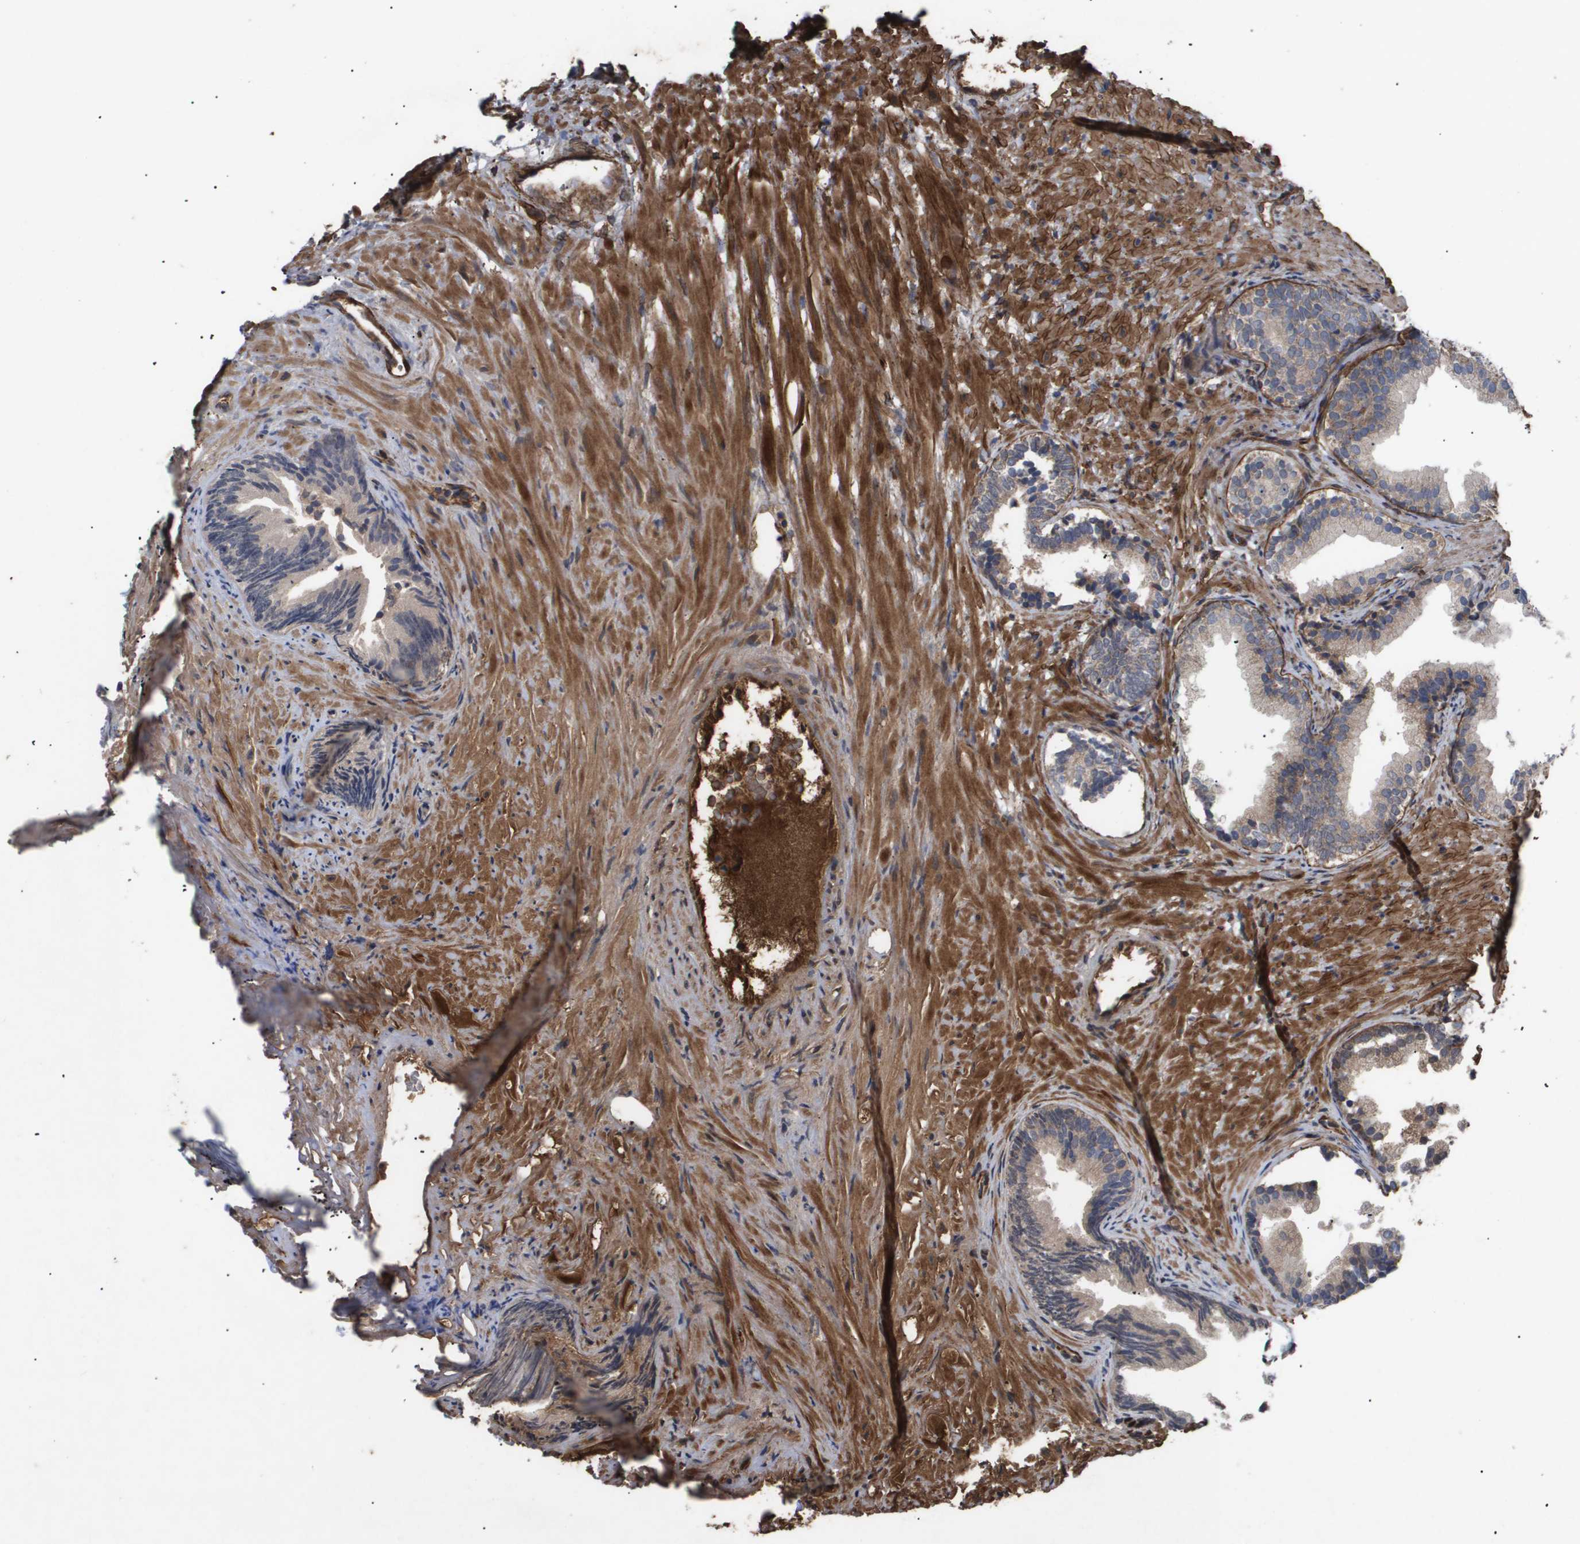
{"staining": {"intensity": "moderate", "quantity": ">75%", "location": "cytoplasmic/membranous"}, "tissue": "prostate", "cell_type": "Glandular cells", "image_type": "normal", "snomed": [{"axis": "morphology", "description": "Normal tissue, NOS"}, {"axis": "topography", "description": "Prostate"}], "caption": "Immunohistochemistry photomicrograph of benign human prostate stained for a protein (brown), which exhibits medium levels of moderate cytoplasmic/membranous expression in about >75% of glandular cells.", "gene": "TNS1", "patient": {"sex": "male", "age": 76}}